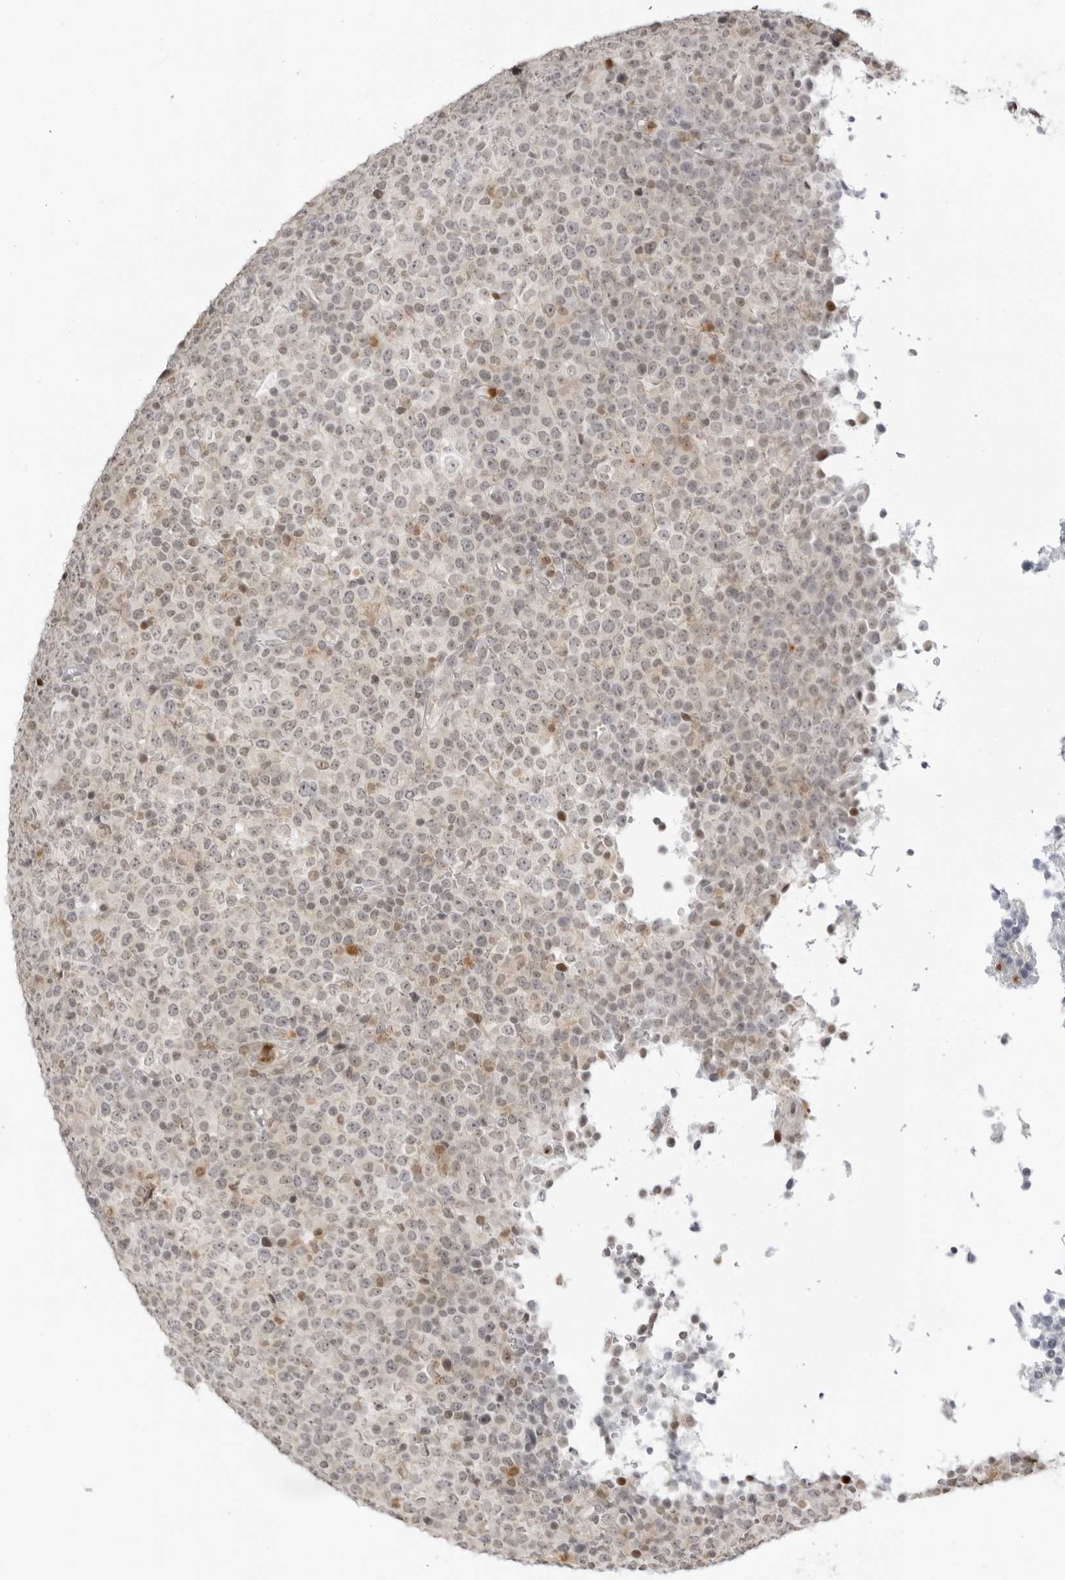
{"staining": {"intensity": "weak", "quantity": "25%-75%", "location": "nuclear"}, "tissue": "lymphoma", "cell_type": "Tumor cells", "image_type": "cancer", "snomed": [{"axis": "morphology", "description": "Malignant lymphoma, non-Hodgkin's type, High grade"}, {"axis": "topography", "description": "Lymph node"}], "caption": "Immunohistochemical staining of human high-grade malignant lymphoma, non-Hodgkin's type shows low levels of weak nuclear positivity in approximately 25%-75% of tumor cells.", "gene": "RNF146", "patient": {"sex": "male", "age": 13}}